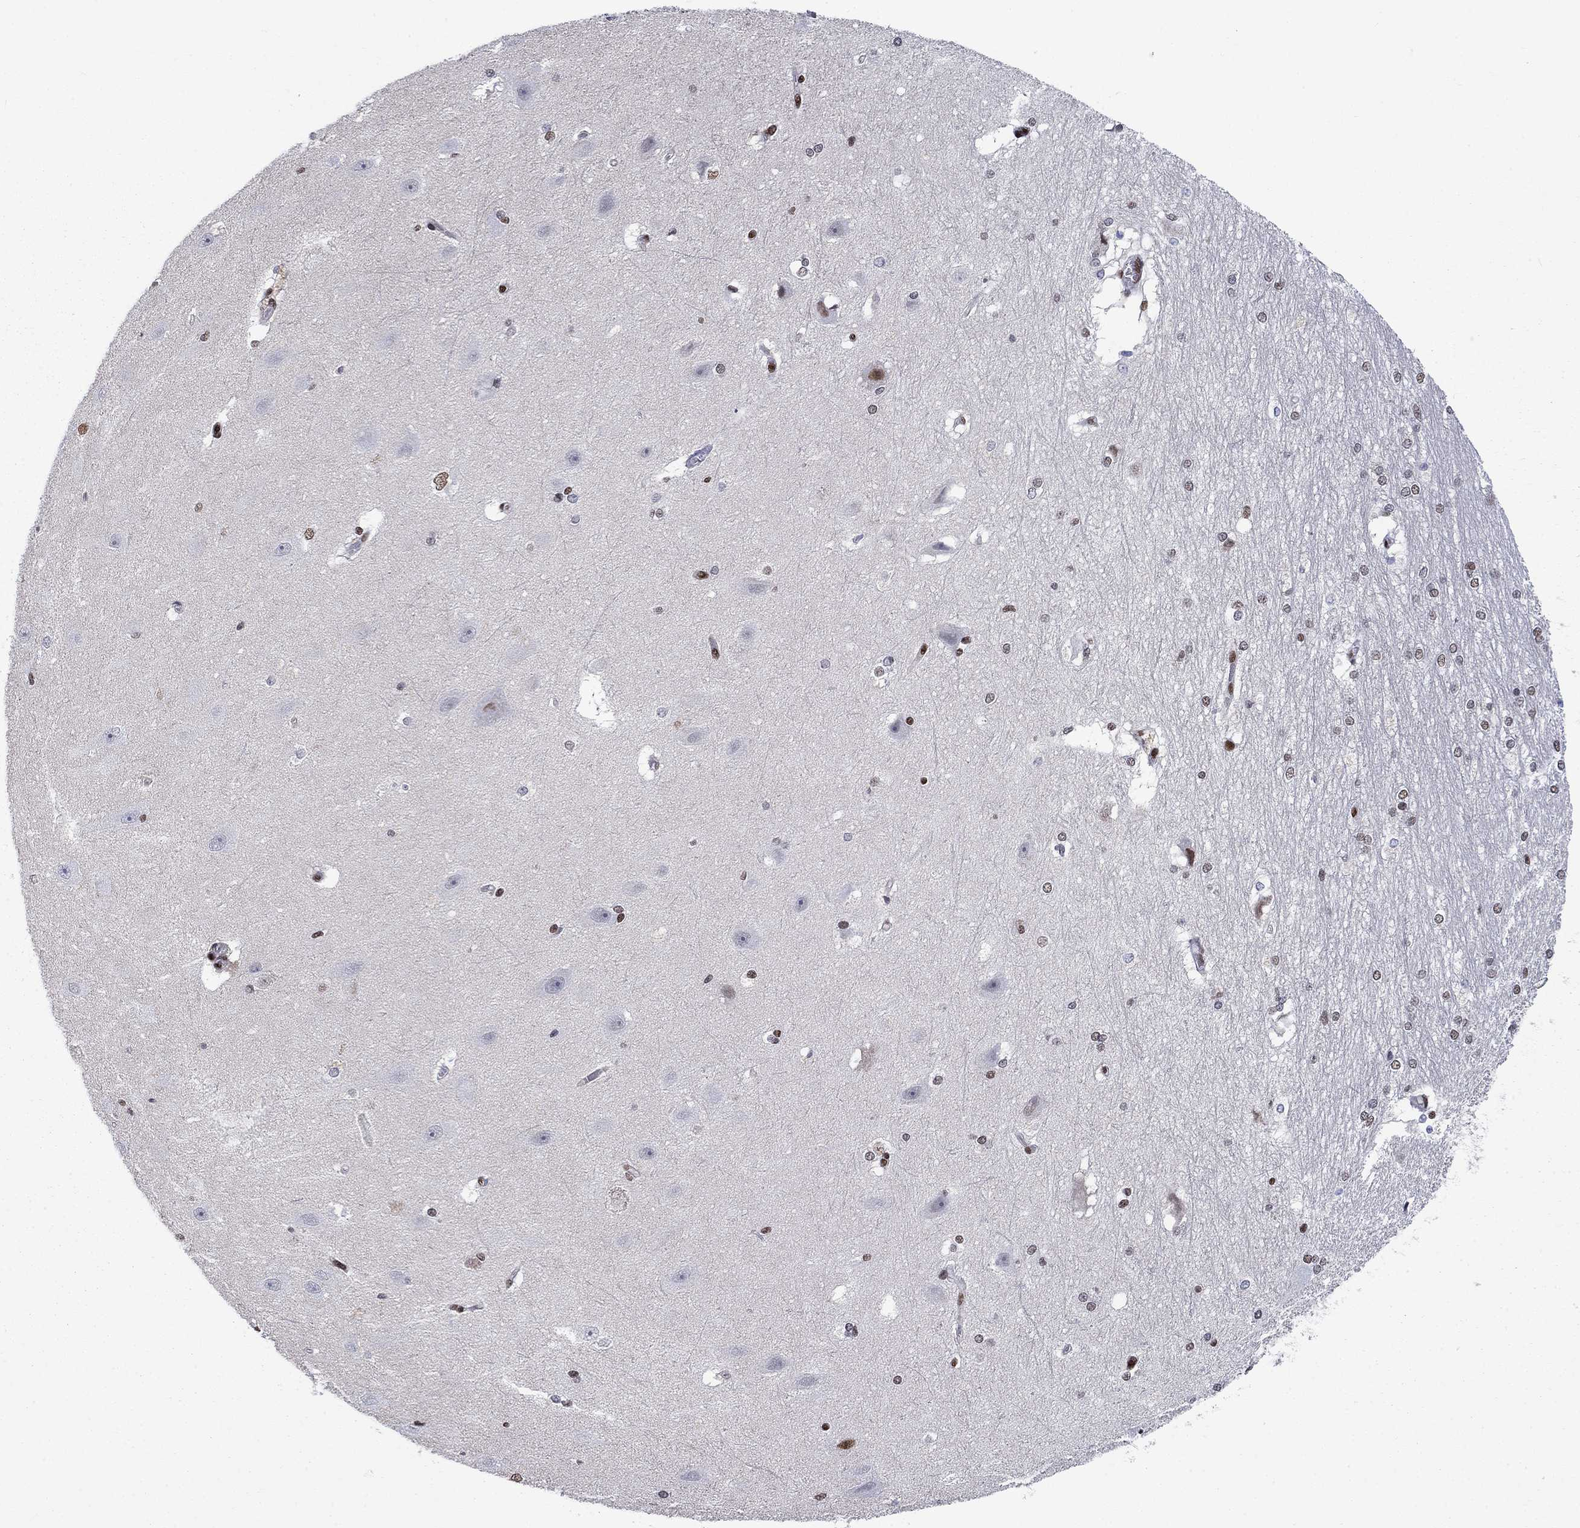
{"staining": {"intensity": "moderate", "quantity": "<25%", "location": "nuclear"}, "tissue": "hippocampus", "cell_type": "Glial cells", "image_type": "normal", "snomed": [{"axis": "morphology", "description": "Normal tissue, NOS"}, {"axis": "topography", "description": "Cerebral cortex"}, {"axis": "topography", "description": "Hippocampus"}], "caption": "Immunohistochemistry image of benign hippocampus: hippocampus stained using IHC shows low levels of moderate protein expression localized specifically in the nuclear of glial cells, appearing as a nuclear brown color.", "gene": "RPRD1B", "patient": {"sex": "female", "age": 19}}